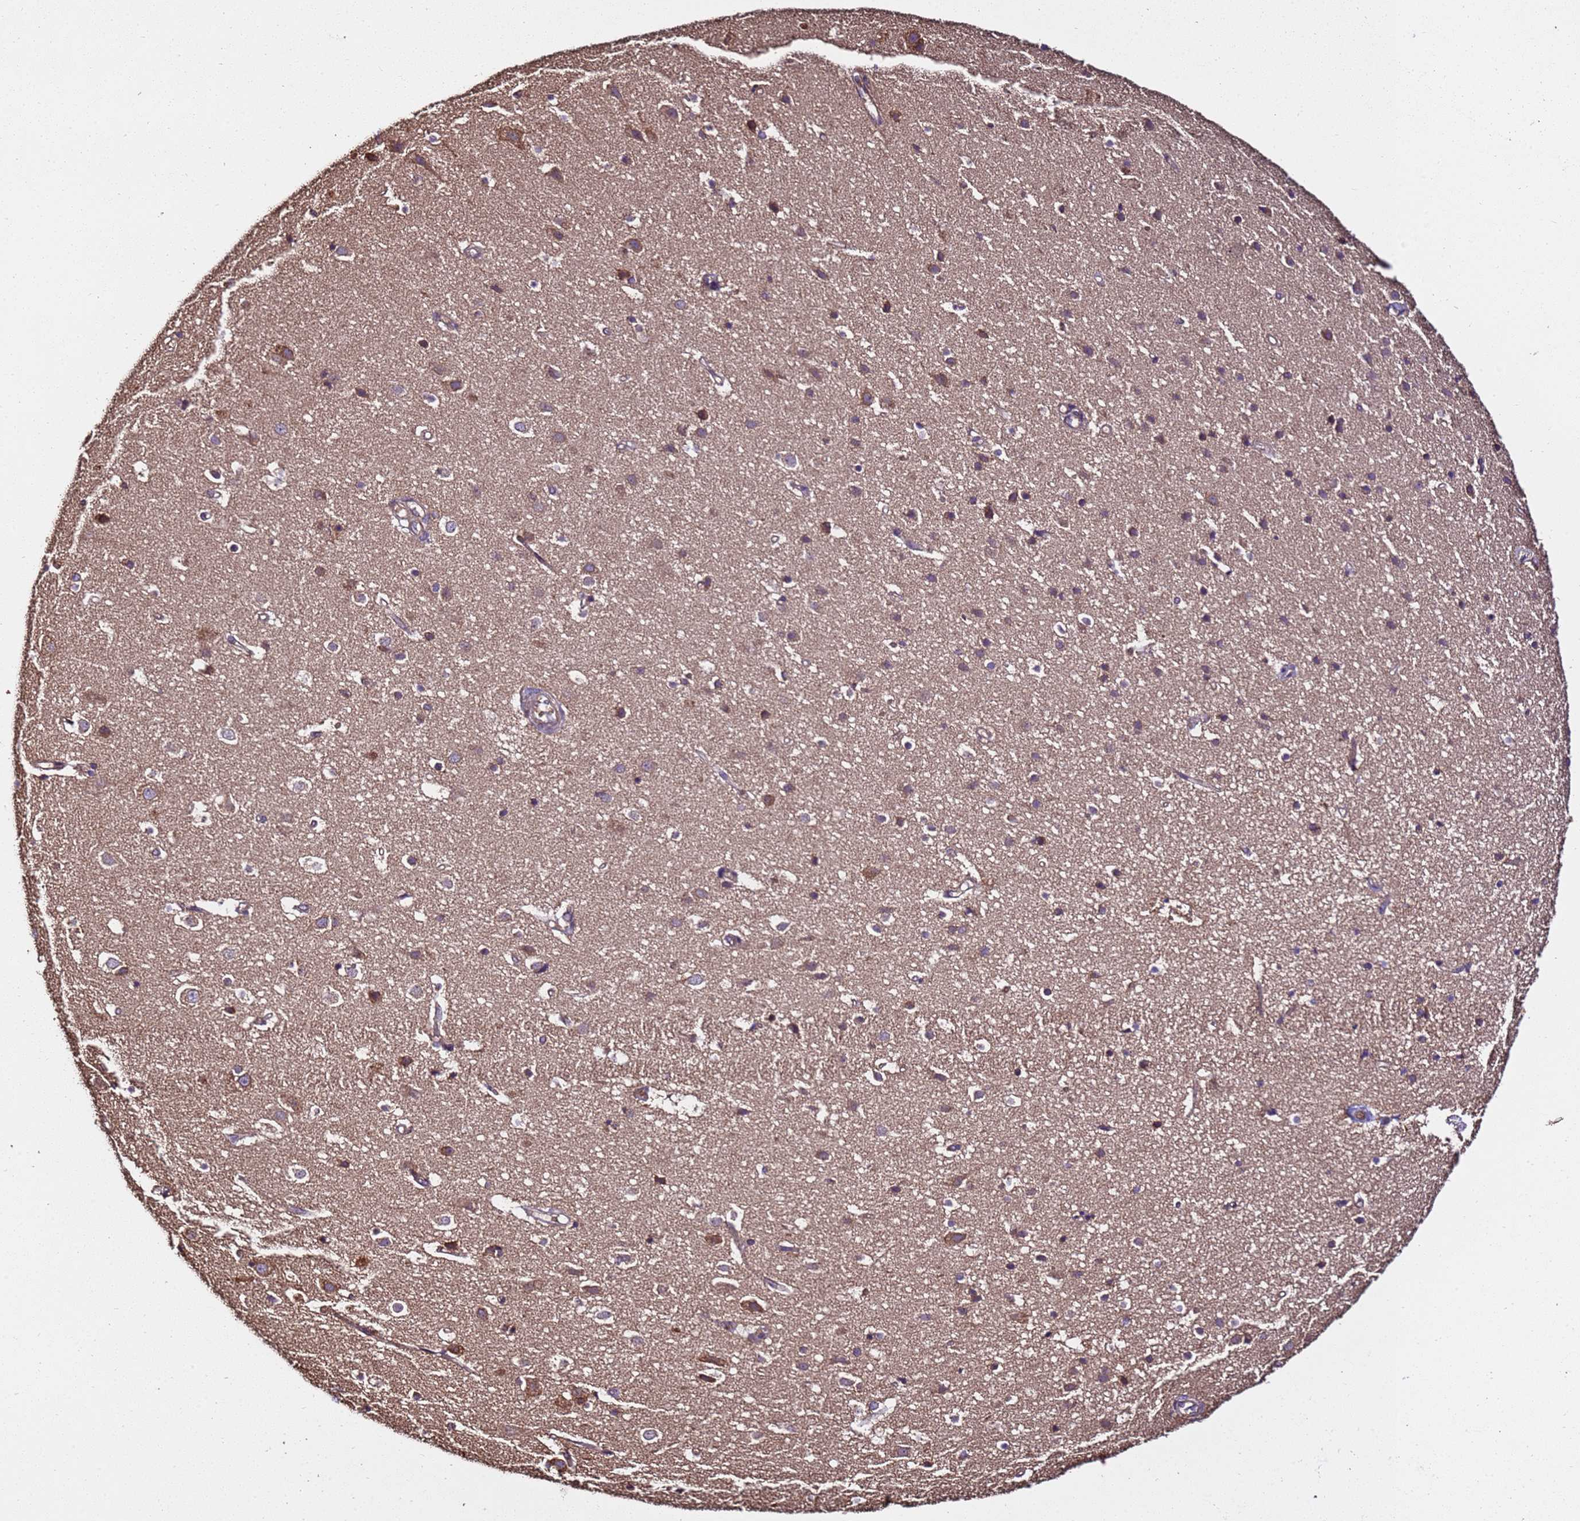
{"staining": {"intensity": "moderate", "quantity": ">75%", "location": "cytoplasmic/membranous"}, "tissue": "cerebral cortex", "cell_type": "Endothelial cells", "image_type": "normal", "snomed": [{"axis": "morphology", "description": "Normal tissue, NOS"}, {"axis": "topography", "description": "Cerebral cortex"}], "caption": "IHC (DAB (3,3'-diaminobenzidine)) staining of unremarkable human cerebral cortex demonstrates moderate cytoplasmic/membranous protein expression in about >75% of endothelial cells.", "gene": "LRRIQ1", "patient": {"sex": "male", "age": 54}}